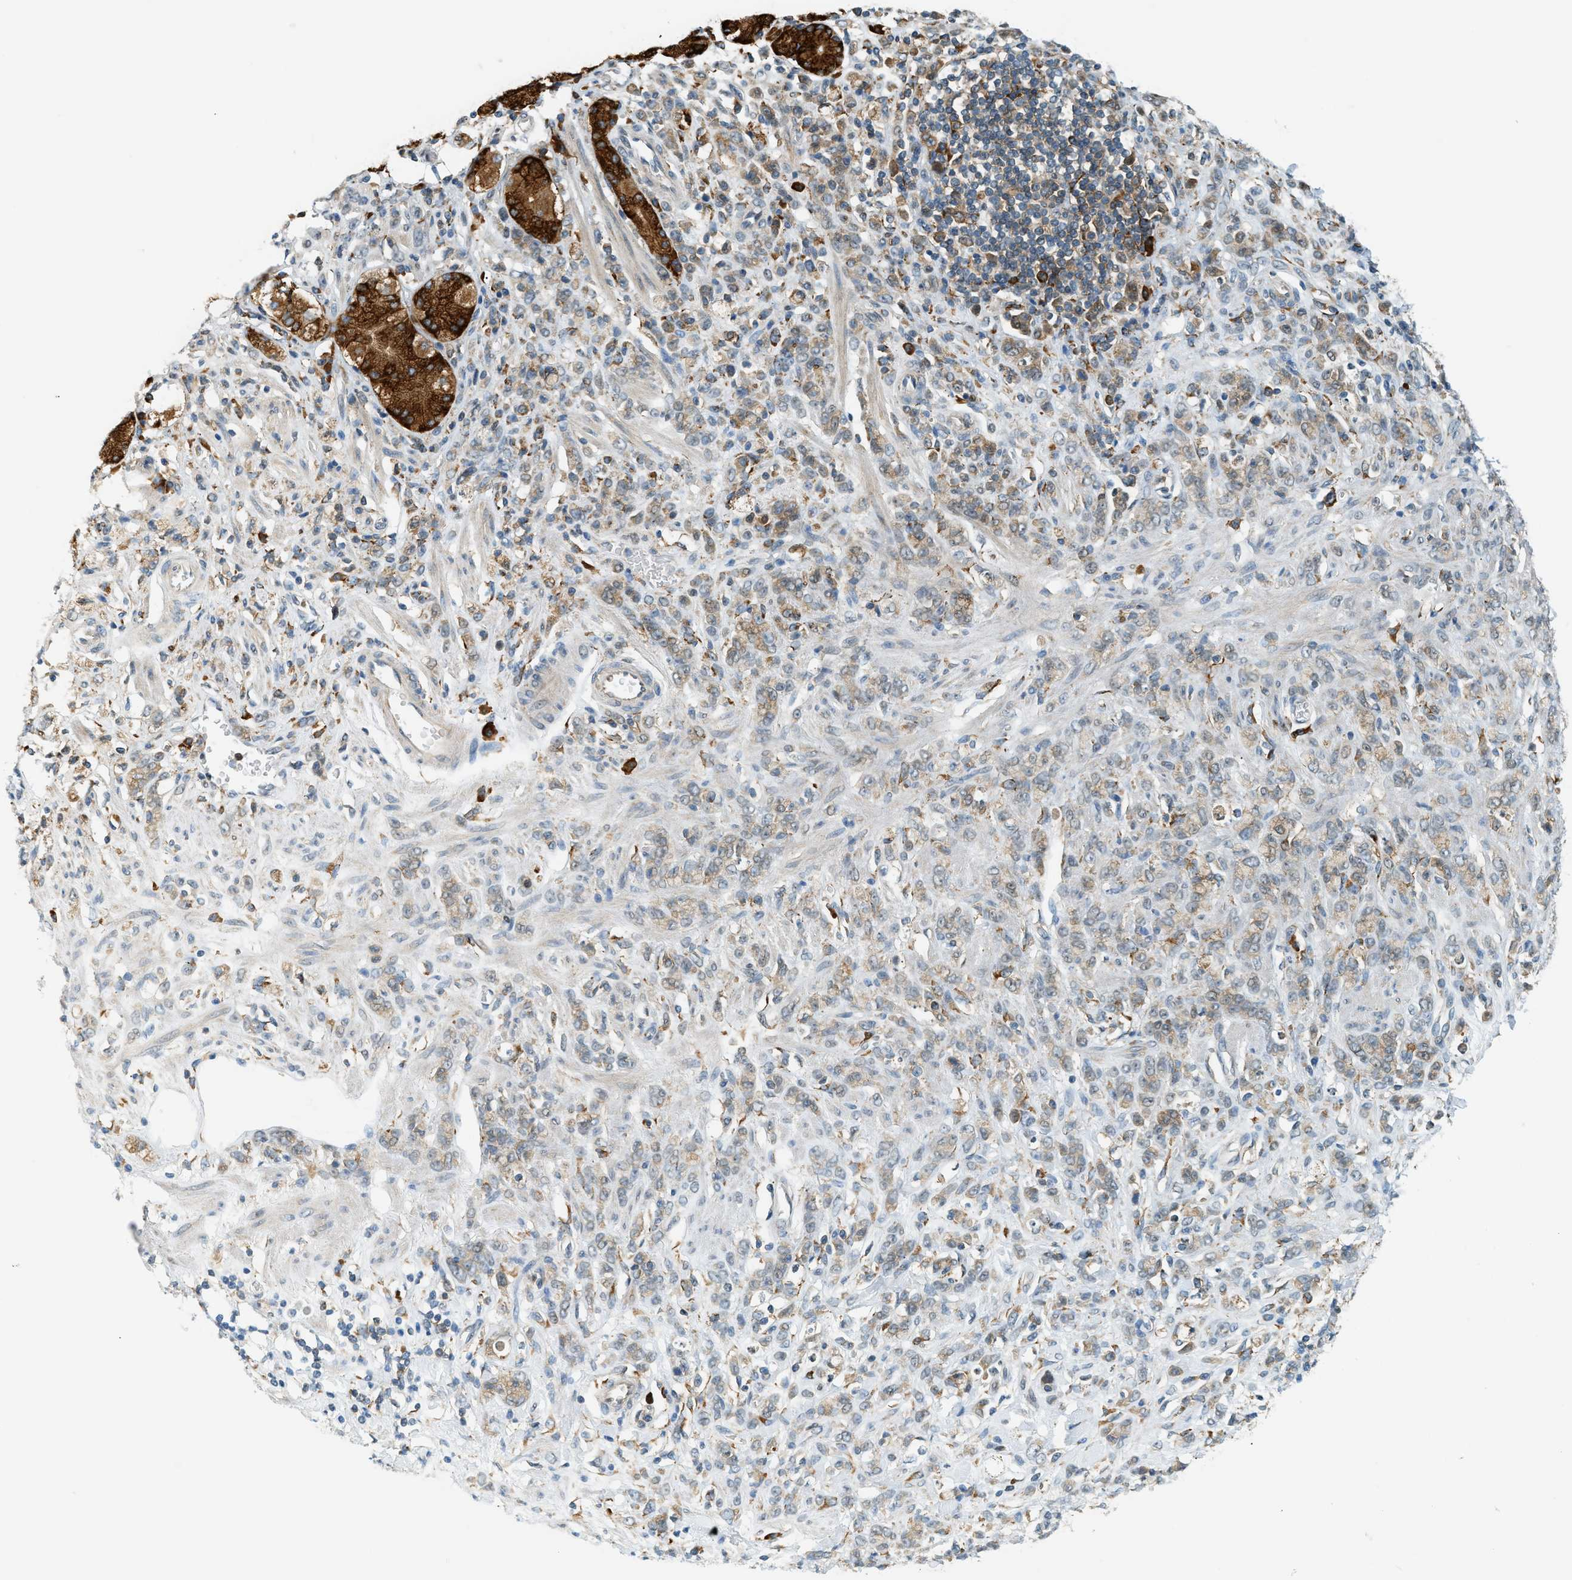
{"staining": {"intensity": "moderate", "quantity": "25%-75%", "location": "cytoplasmic/membranous"}, "tissue": "stomach cancer", "cell_type": "Tumor cells", "image_type": "cancer", "snomed": [{"axis": "morphology", "description": "Normal tissue, NOS"}, {"axis": "morphology", "description": "Adenocarcinoma, NOS"}, {"axis": "topography", "description": "Stomach"}], "caption": "Human stomach adenocarcinoma stained for a protein (brown) exhibits moderate cytoplasmic/membranous positive staining in about 25%-75% of tumor cells.", "gene": "SEMA4D", "patient": {"sex": "male", "age": 82}}